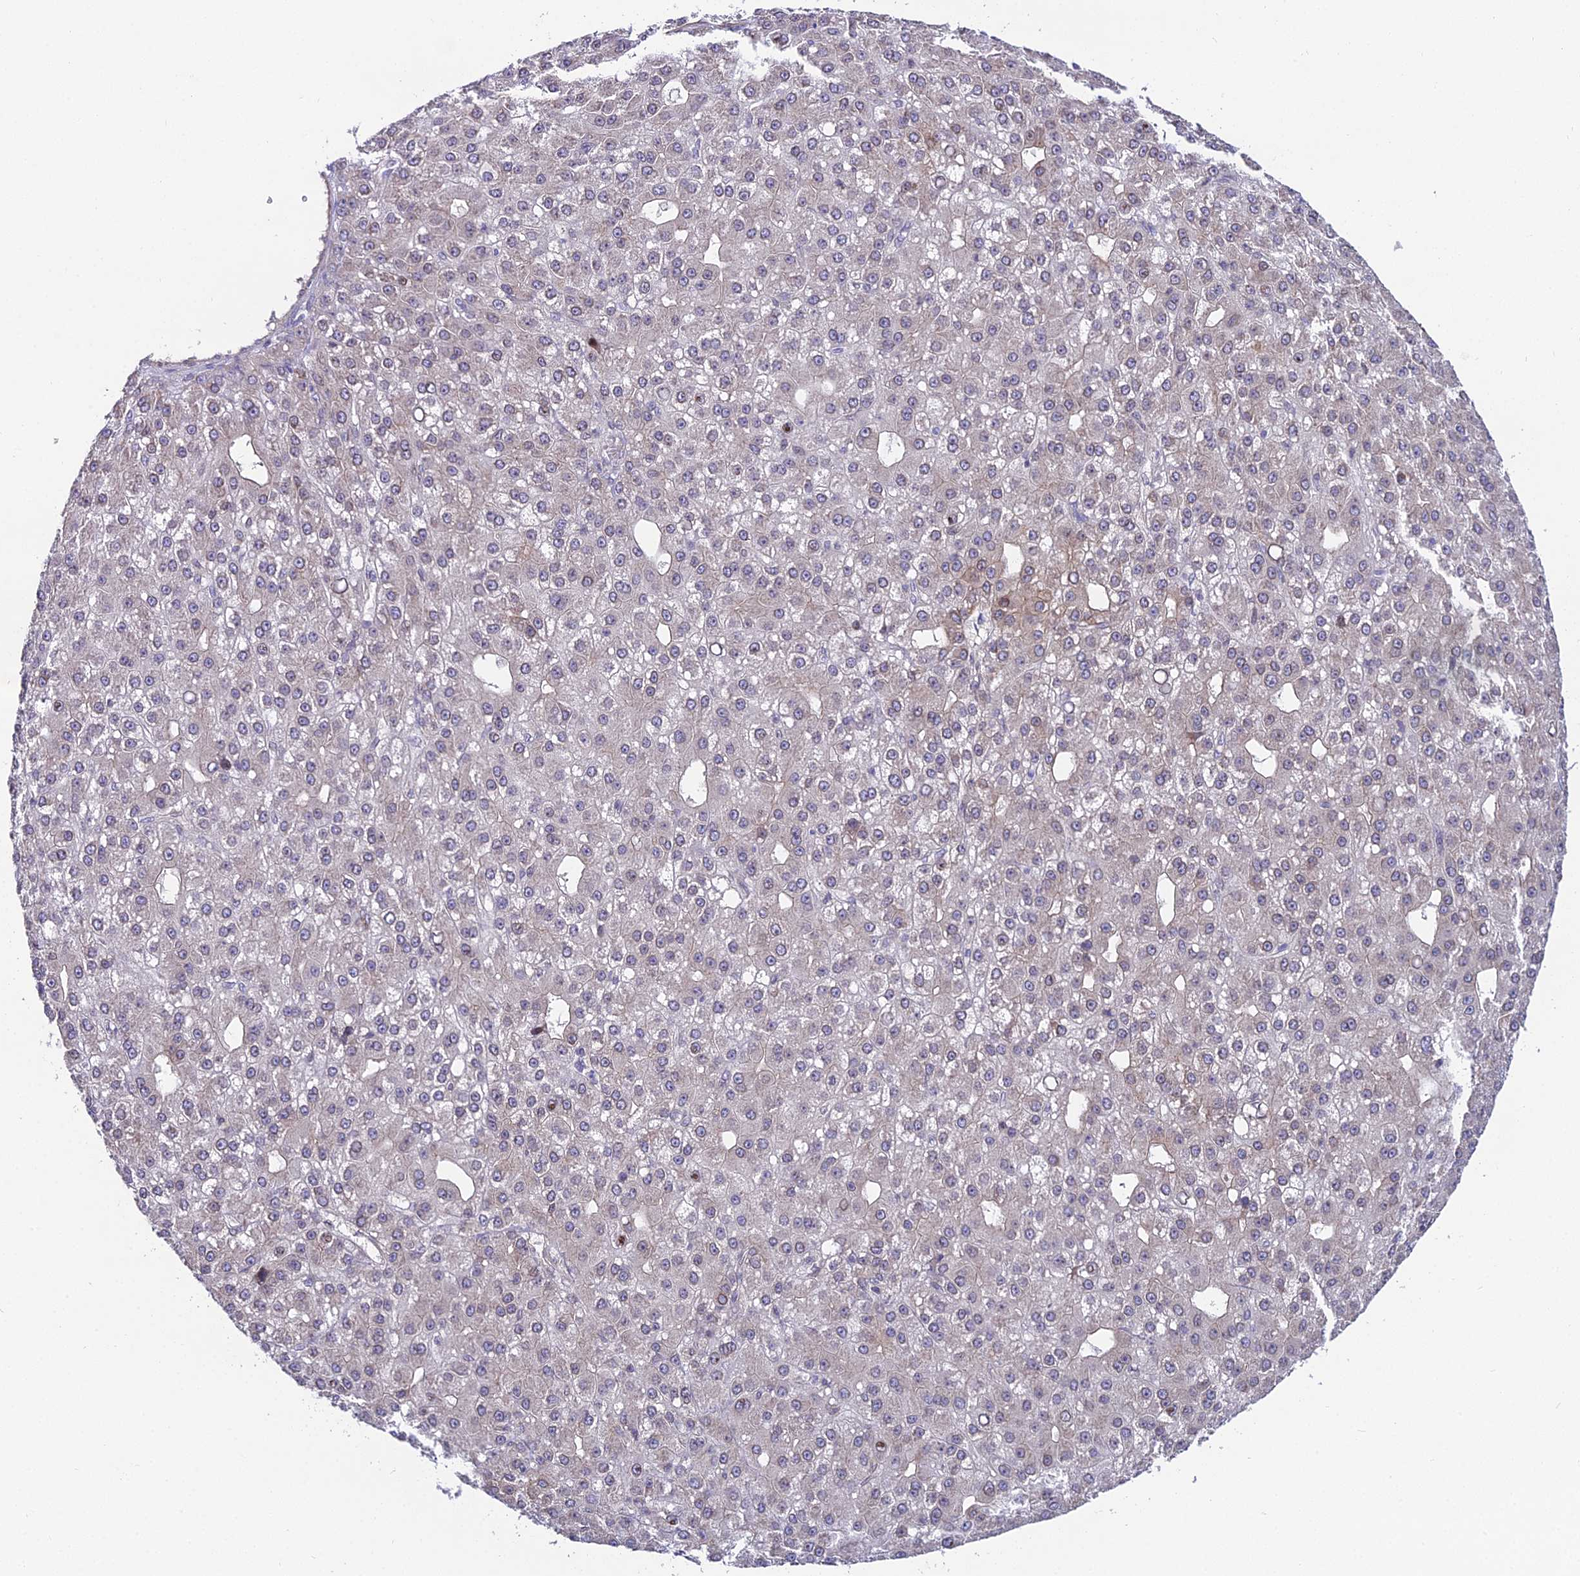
{"staining": {"intensity": "weak", "quantity": "<25%", "location": "cytoplasmic/membranous"}, "tissue": "liver cancer", "cell_type": "Tumor cells", "image_type": "cancer", "snomed": [{"axis": "morphology", "description": "Carcinoma, Hepatocellular, NOS"}, {"axis": "topography", "description": "Liver"}], "caption": "The histopathology image demonstrates no significant positivity in tumor cells of liver cancer.", "gene": "DDX19A", "patient": {"sex": "male", "age": 67}}